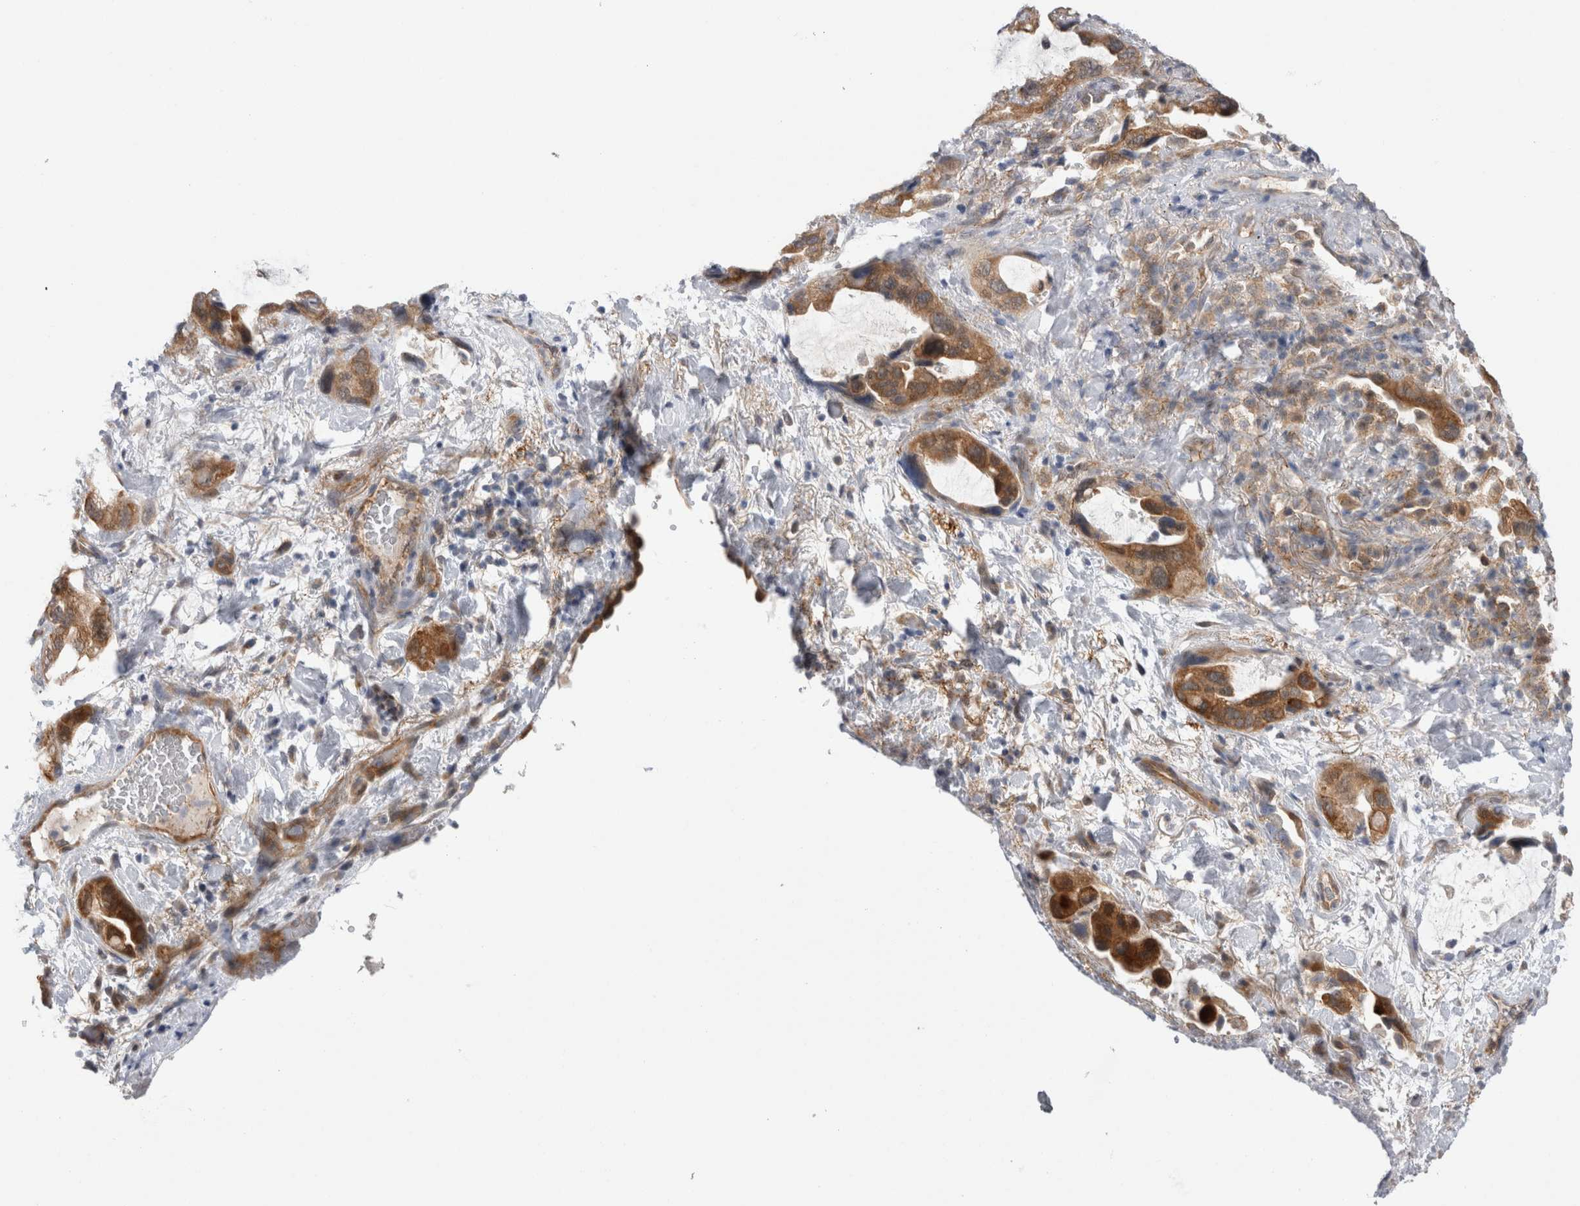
{"staining": {"intensity": "moderate", "quantity": ">75%", "location": "cytoplasmic/membranous"}, "tissue": "lung cancer", "cell_type": "Tumor cells", "image_type": "cancer", "snomed": [{"axis": "morphology", "description": "Squamous cell carcinoma, NOS"}, {"axis": "topography", "description": "Lung"}], "caption": "An immunohistochemistry (IHC) photomicrograph of tumor tissue is shown. Protein staining in brown labels moderate cytoplasmic/membranous positivity in lung cancer within tumor cells.", "gene": "TAFA5", "patient": {"sex": "female", "age": 73}}